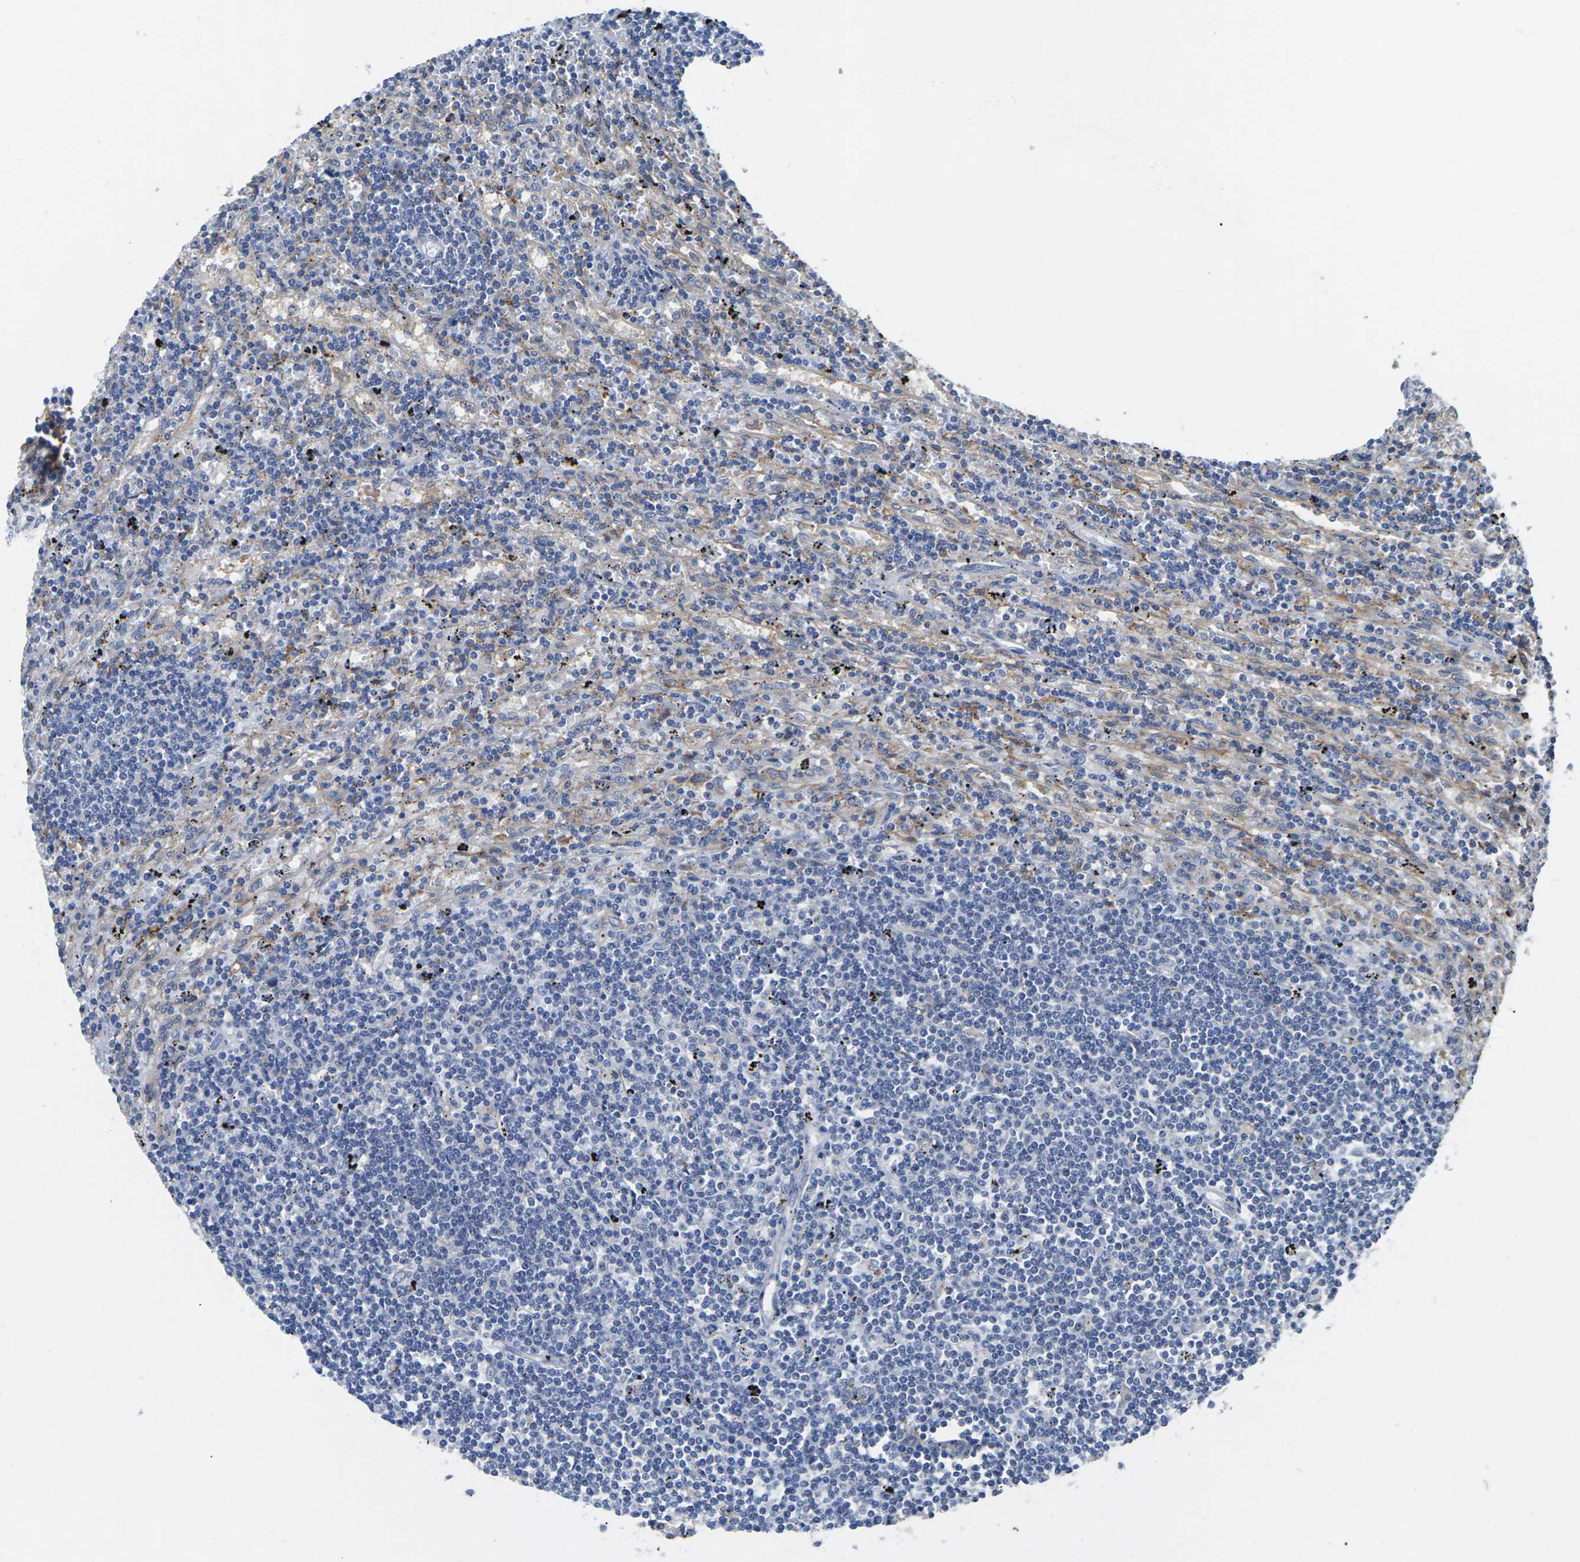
{"staining": {"intensity": "negative", "quantity": "none", "location": "none"}, "tissue": "lymphoma", "cell_type": "Tumor cells", "image_type": "cancer", "snomed": [{"axis": "morphology", "description": "Malignant lymphoma, non-Hodgkin's type, Low grade"}, {"axis": "topography", "description": "Spleen"}], "caption": "This micrograph is of lymphoma stained with IHC to label a protein in brown with the nuclei are counter-stained blue. There is no expression in tumor cells. The staining was performed using DAB to visualize the protein expression in brown, while the nuclei were stained in blue with hematoxylin (Magnification: 20x).", "gene": "SCNN1A", "patient": {"sex": "male", "age": 76}}